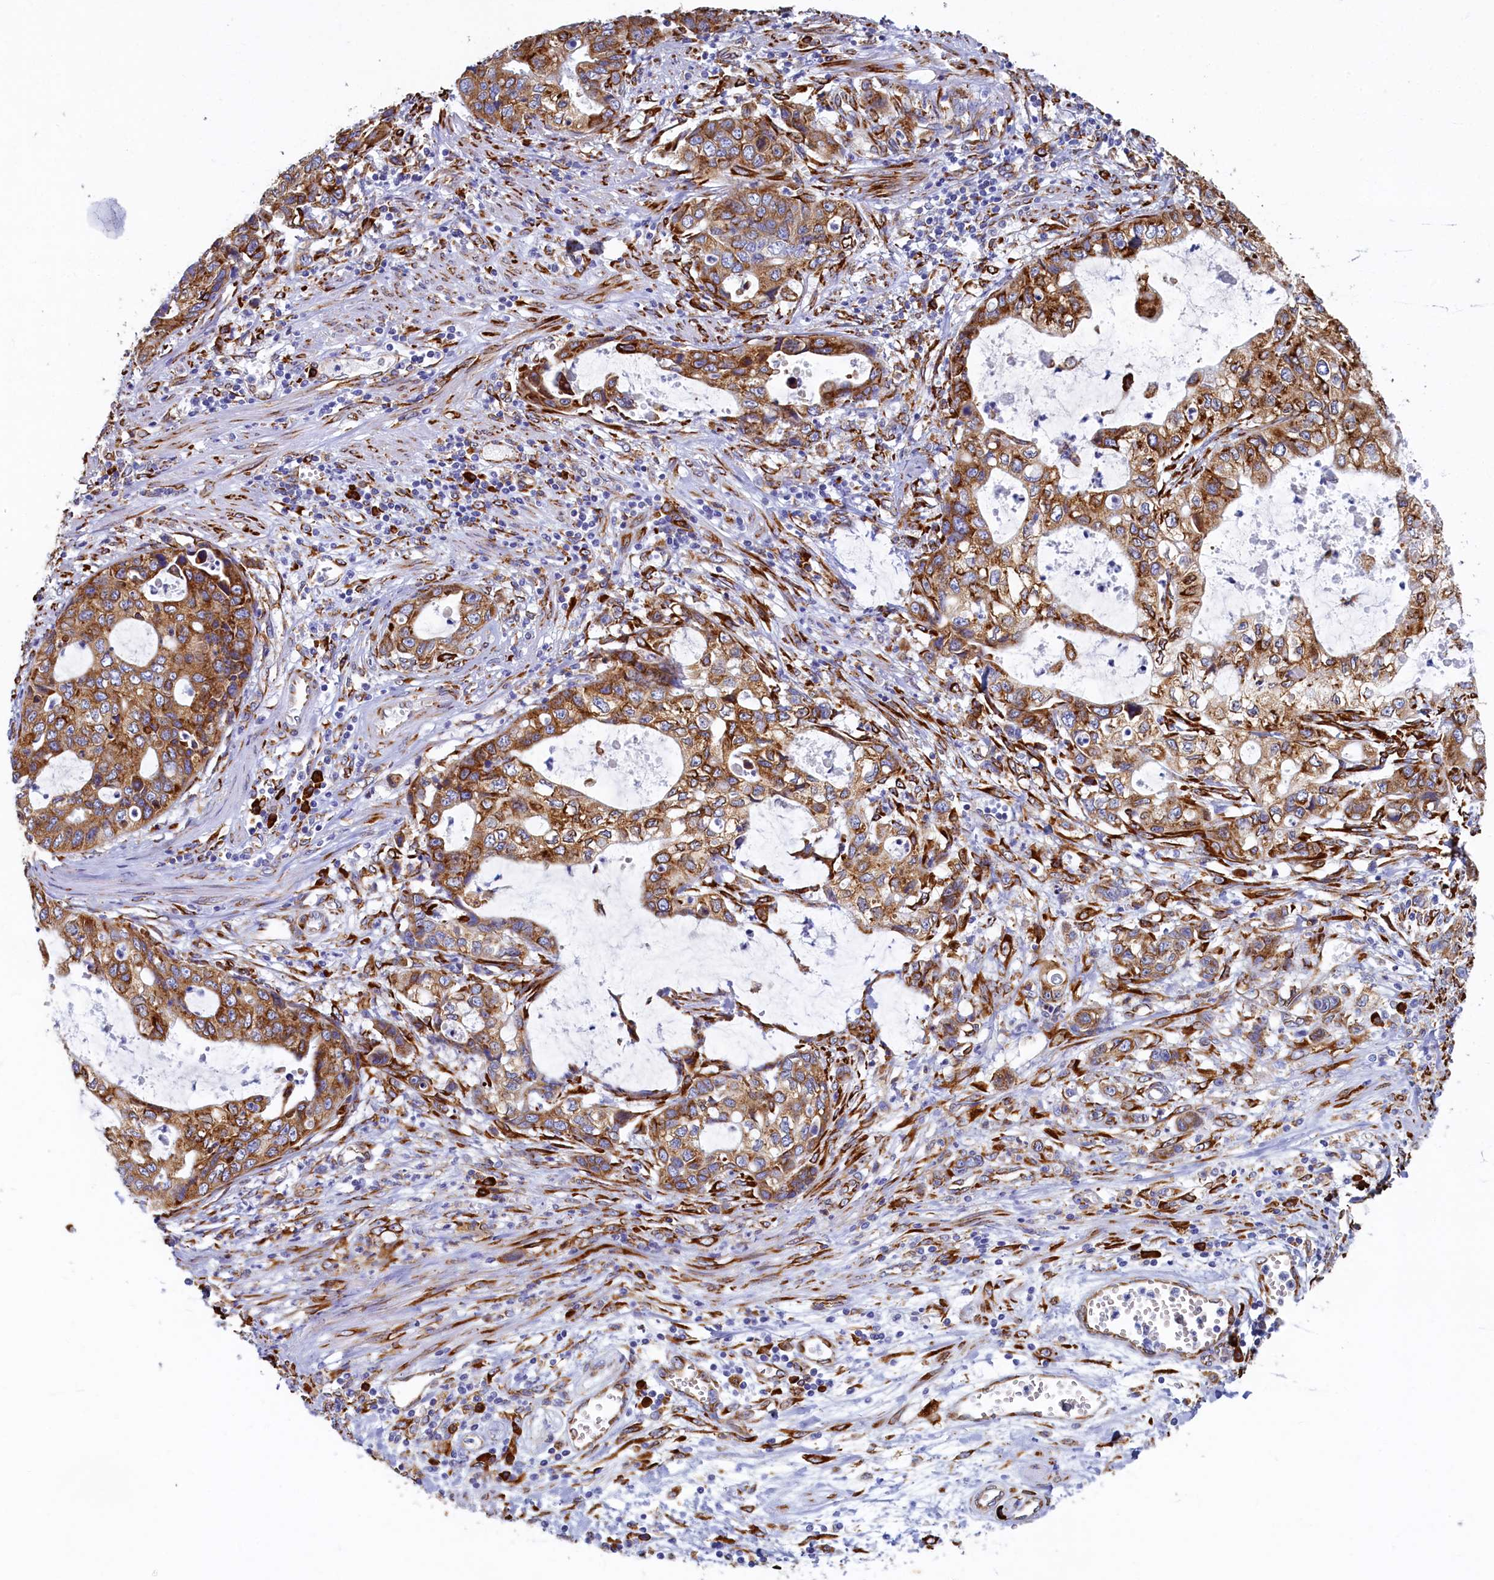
{"staining": {"intensity": "moderate", "quantity": ">75%", "location": "cytoplasmic/membranous"}, "tissue": "stomach cancer", "cell_type": "Tumor cells", "image_type": "cancer", "snomed": [{"axis": "morphology", "description": "Adenocarcinoma, NOS"}, {"axis": "topography", "description": "Stomach, upper"}], "caption": "IHC (DAB (3,3'-diaminobenzidine)) staining of stomach cancer (adenocarcinoma) shows moderate cytoplasmic/membranous protein expression in approximately >75% of tumor cells.", "gene": "TMEM18", "patient": {"sex": "female", "age": 52}}